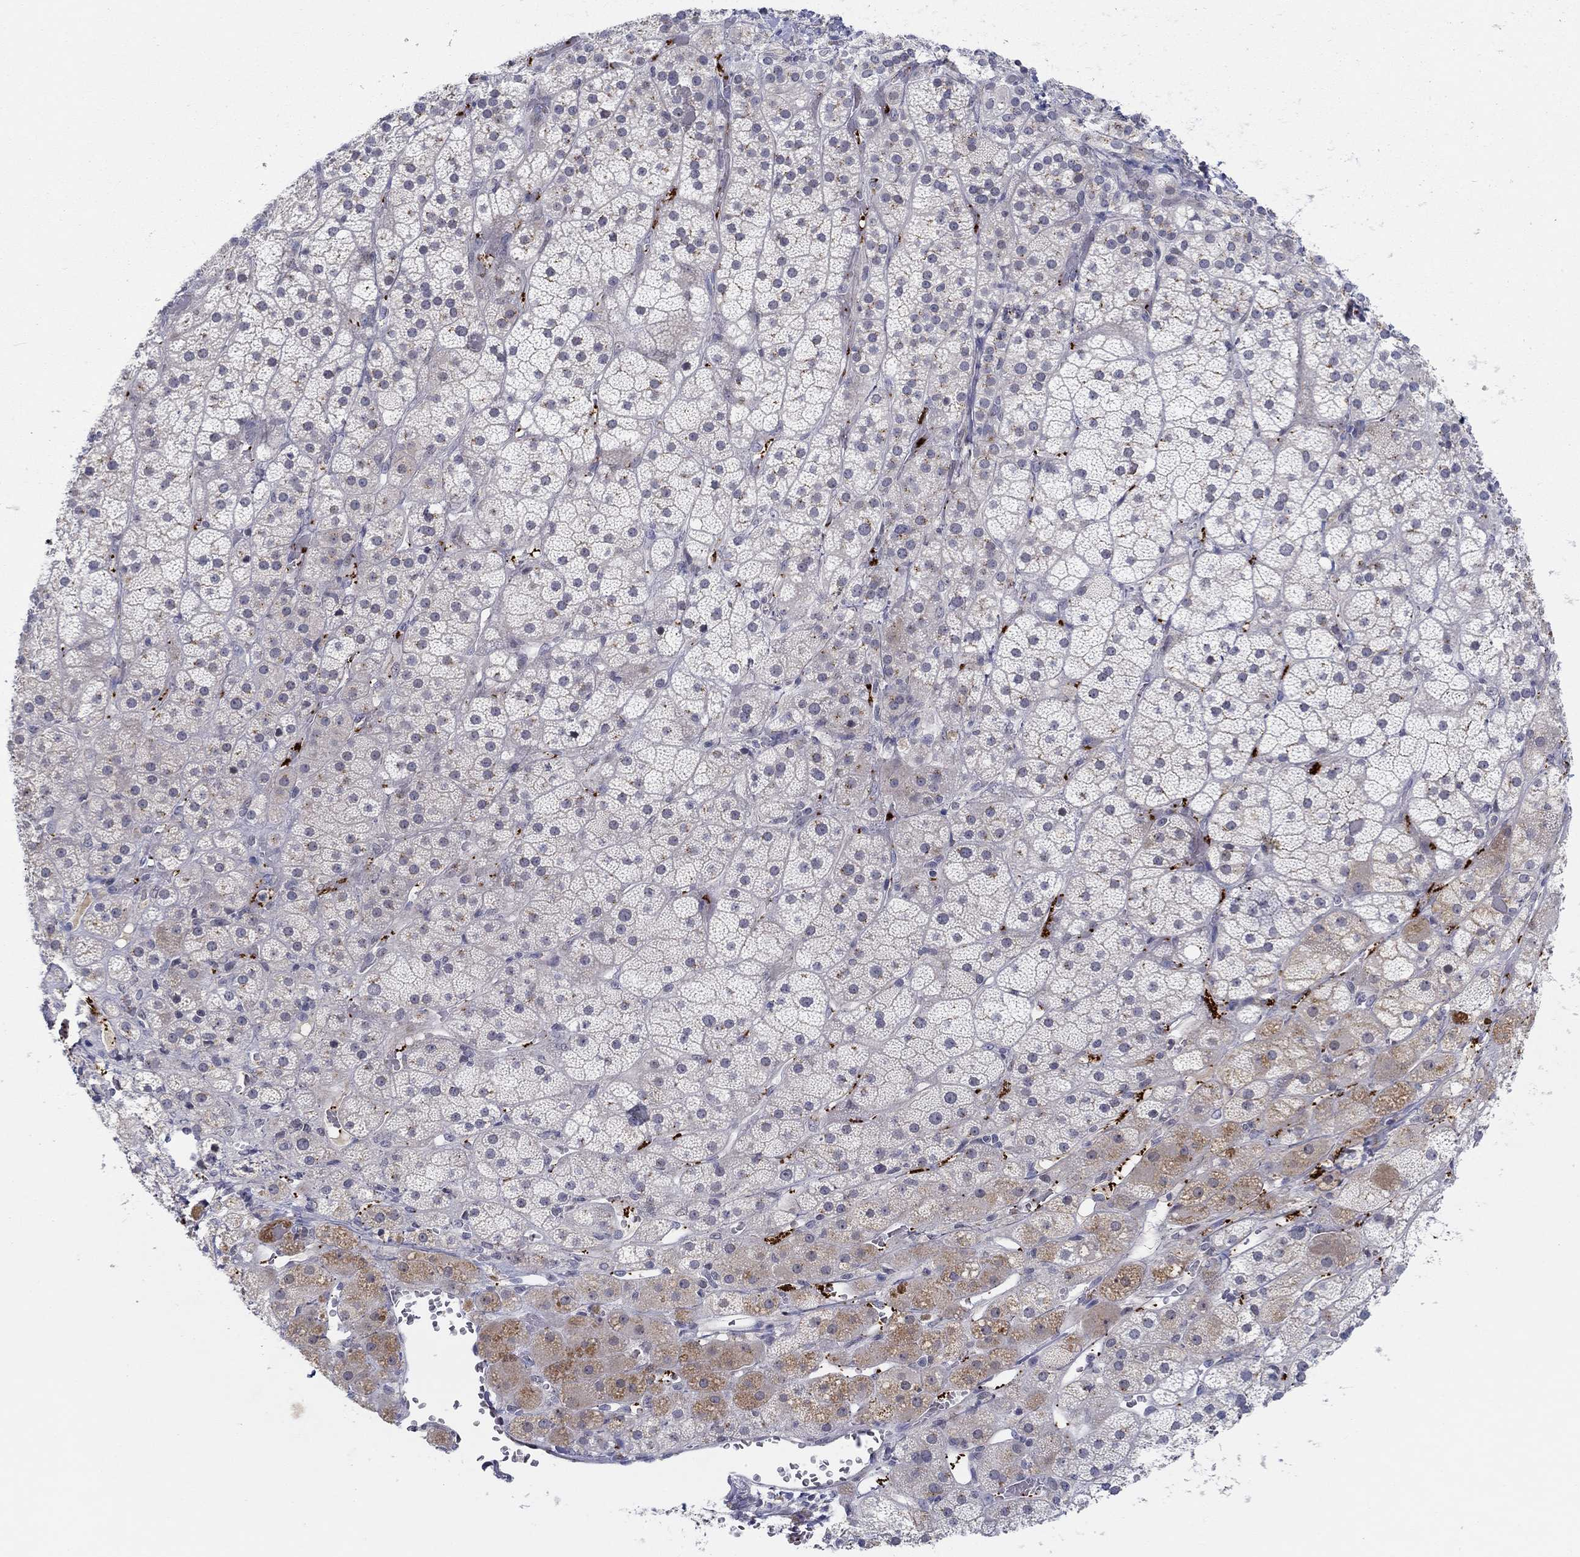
{"staining": {"intensity": "weak", "quantity": "<25%", "location": "cytoplasmic/membranous"}, "tissue": "adrenal gland", "cell_type": "Glandular cells", "image_type": "normal", "snomed": [{"axis": "morphology", "description": "Normal tissue, NOS"}, {"axis": "topography", "description": "Adrenal gland"}], "caption": "Immunohistochemistry (IHC) of benign adrenal gland exhibits no expression in glandular cells. Brightfield microscopy of IHC stained with DAB (3,3'-diaminobenzidine) (brown) and hematoxylin (blue), captured at high magnification.", "gene": "ALOX12", "patient": {"sex": "male", "age": 57}}